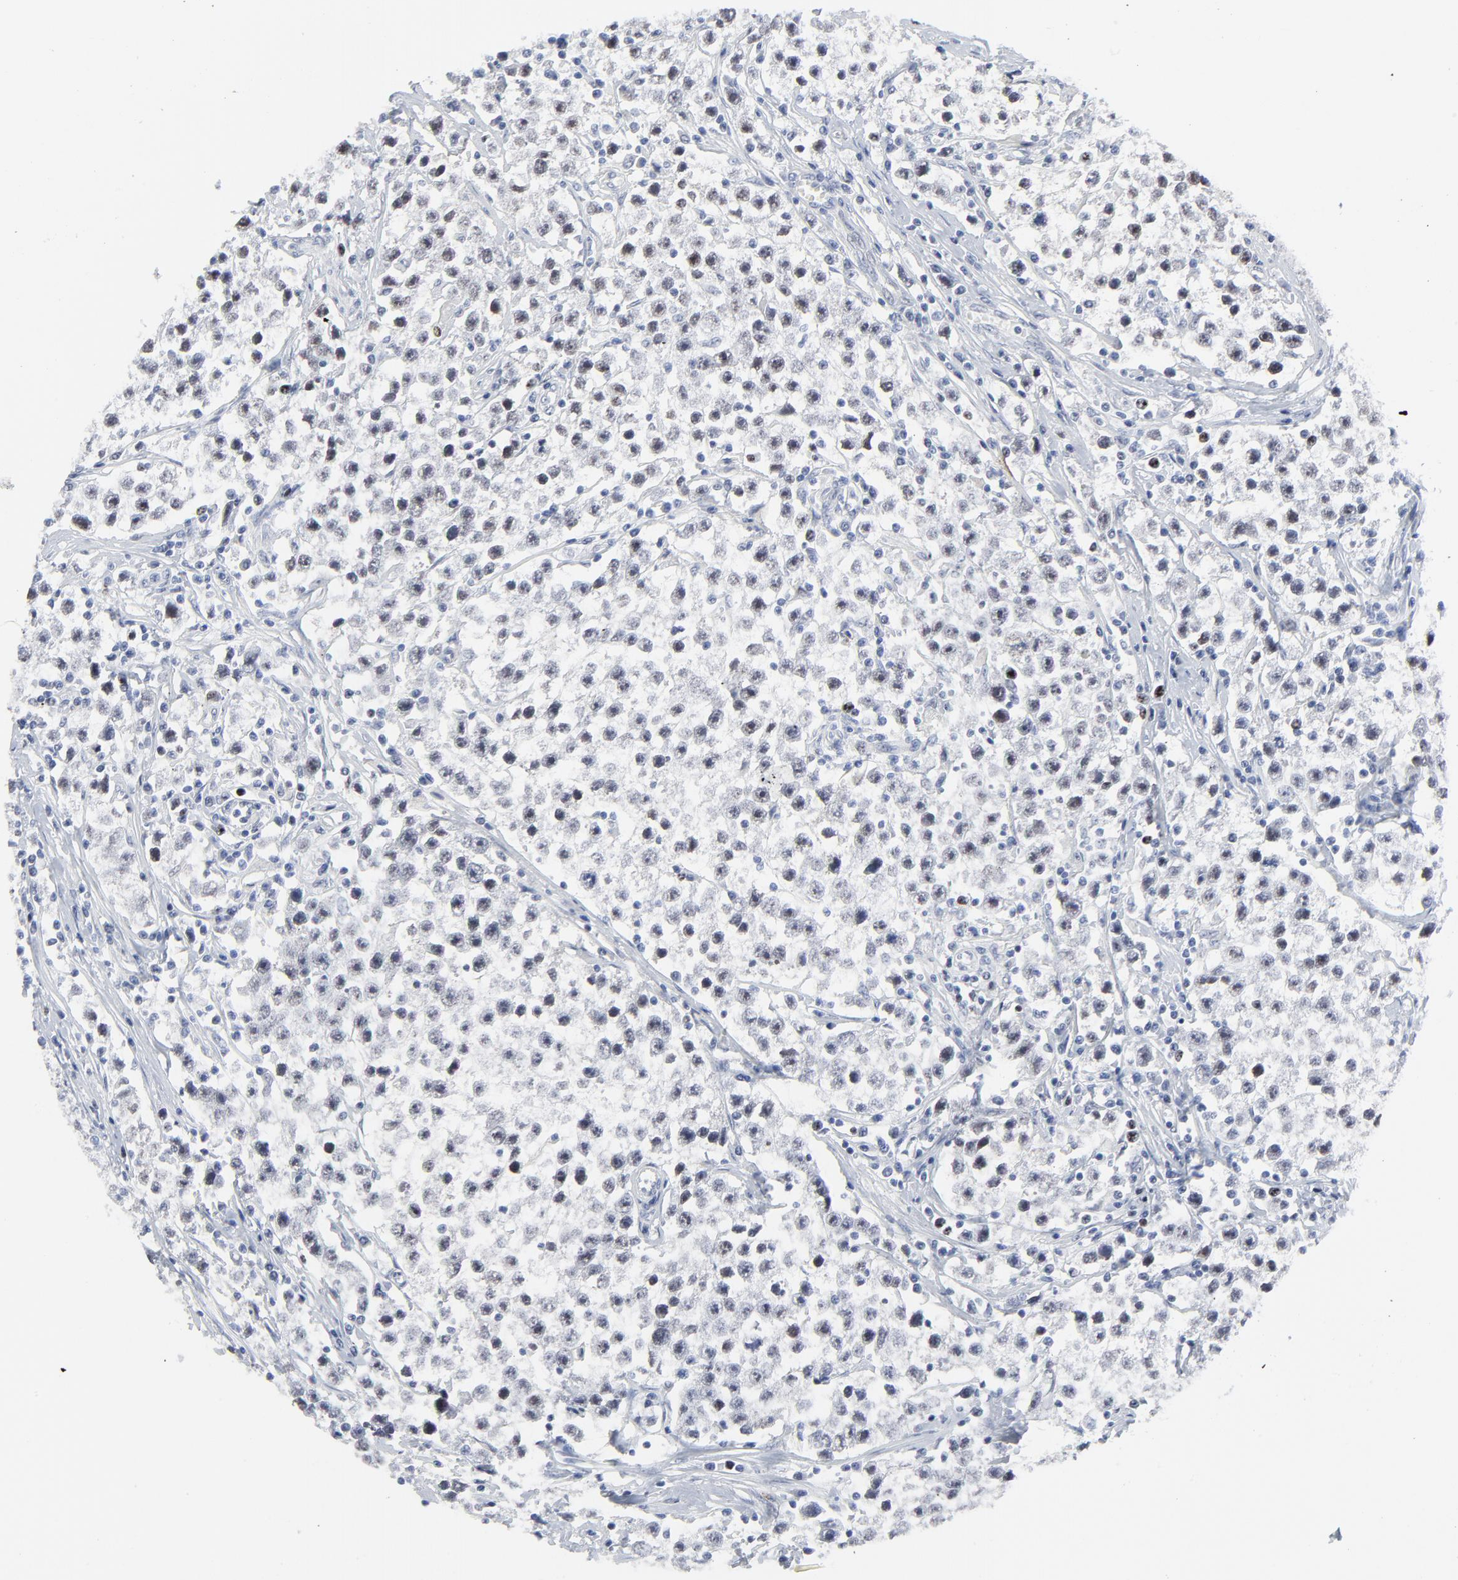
{"staining": {"intensity": "moderate", "quantity": ">75%", "location": "nuclear"}, "tissue": "testis cancer", "cell_type": "Tumor cells", "image_type": "cancer", "snomed": [{"axis": "morphology", "description": "Seminoma, NOS"}, {"axis": "topography", "description": "Testis"}], "caption": "The photomicrograph shows staining of testis cancer (seminoma), revealing moderate nuclear protein staining (brown color) within tumor cells. The protein is stained brown, and the nuclei are stained in blue (DAB (3,3'-diaminobenzidine) IHC with brightfield microscopy, high magnification).", "gene": "ZNF589", "patient": {"sex": "male", "age": 35}}